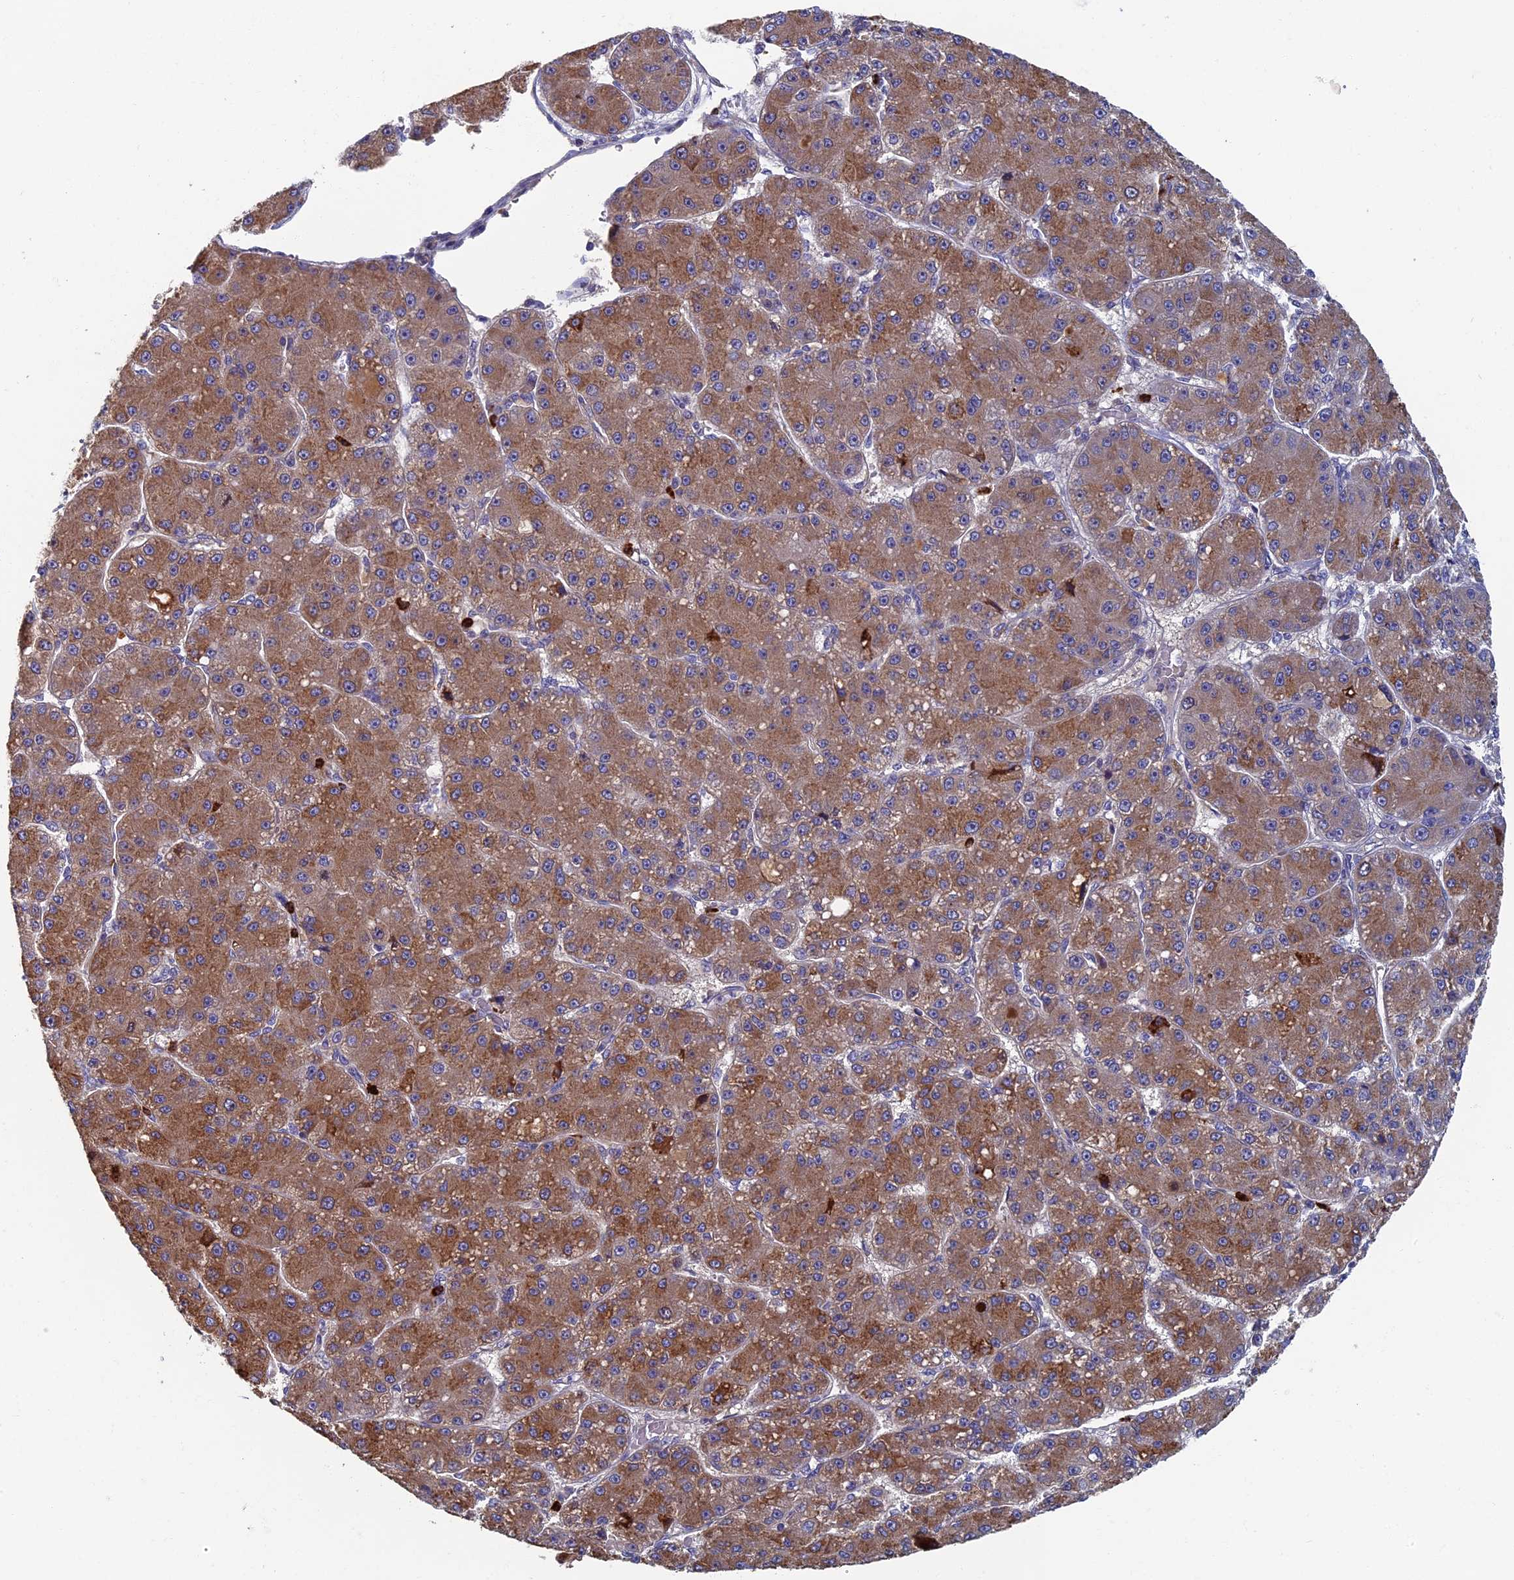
{"staining": {"intensity": "moderate", "quantity": ">75%", "location": "cytoplasmic/membranous"}, "tissue": "liver cancer", "cell_type": "Tumor cells", "image_type": "cancer", "snomed": [{"axis": "morphology", "description": "Carcinoma, Hepatocellular, NOS"}, {"axis": "topography", "description": "Liver"}], "caption": "Immunohistochemistry (IHC) photomicrograph of neoplastic tissue: liver hepatocellular carcinoma stained using immunohistochemistry (IHC) displays medium levels of moderate protein expression localized specifically in the cytoplasmic/membranous of tumor cells, appearing as a cytoplasmic/membranous brown color.", "gene": "TNK2", "patient": {"sex": "male", "age": 67}}